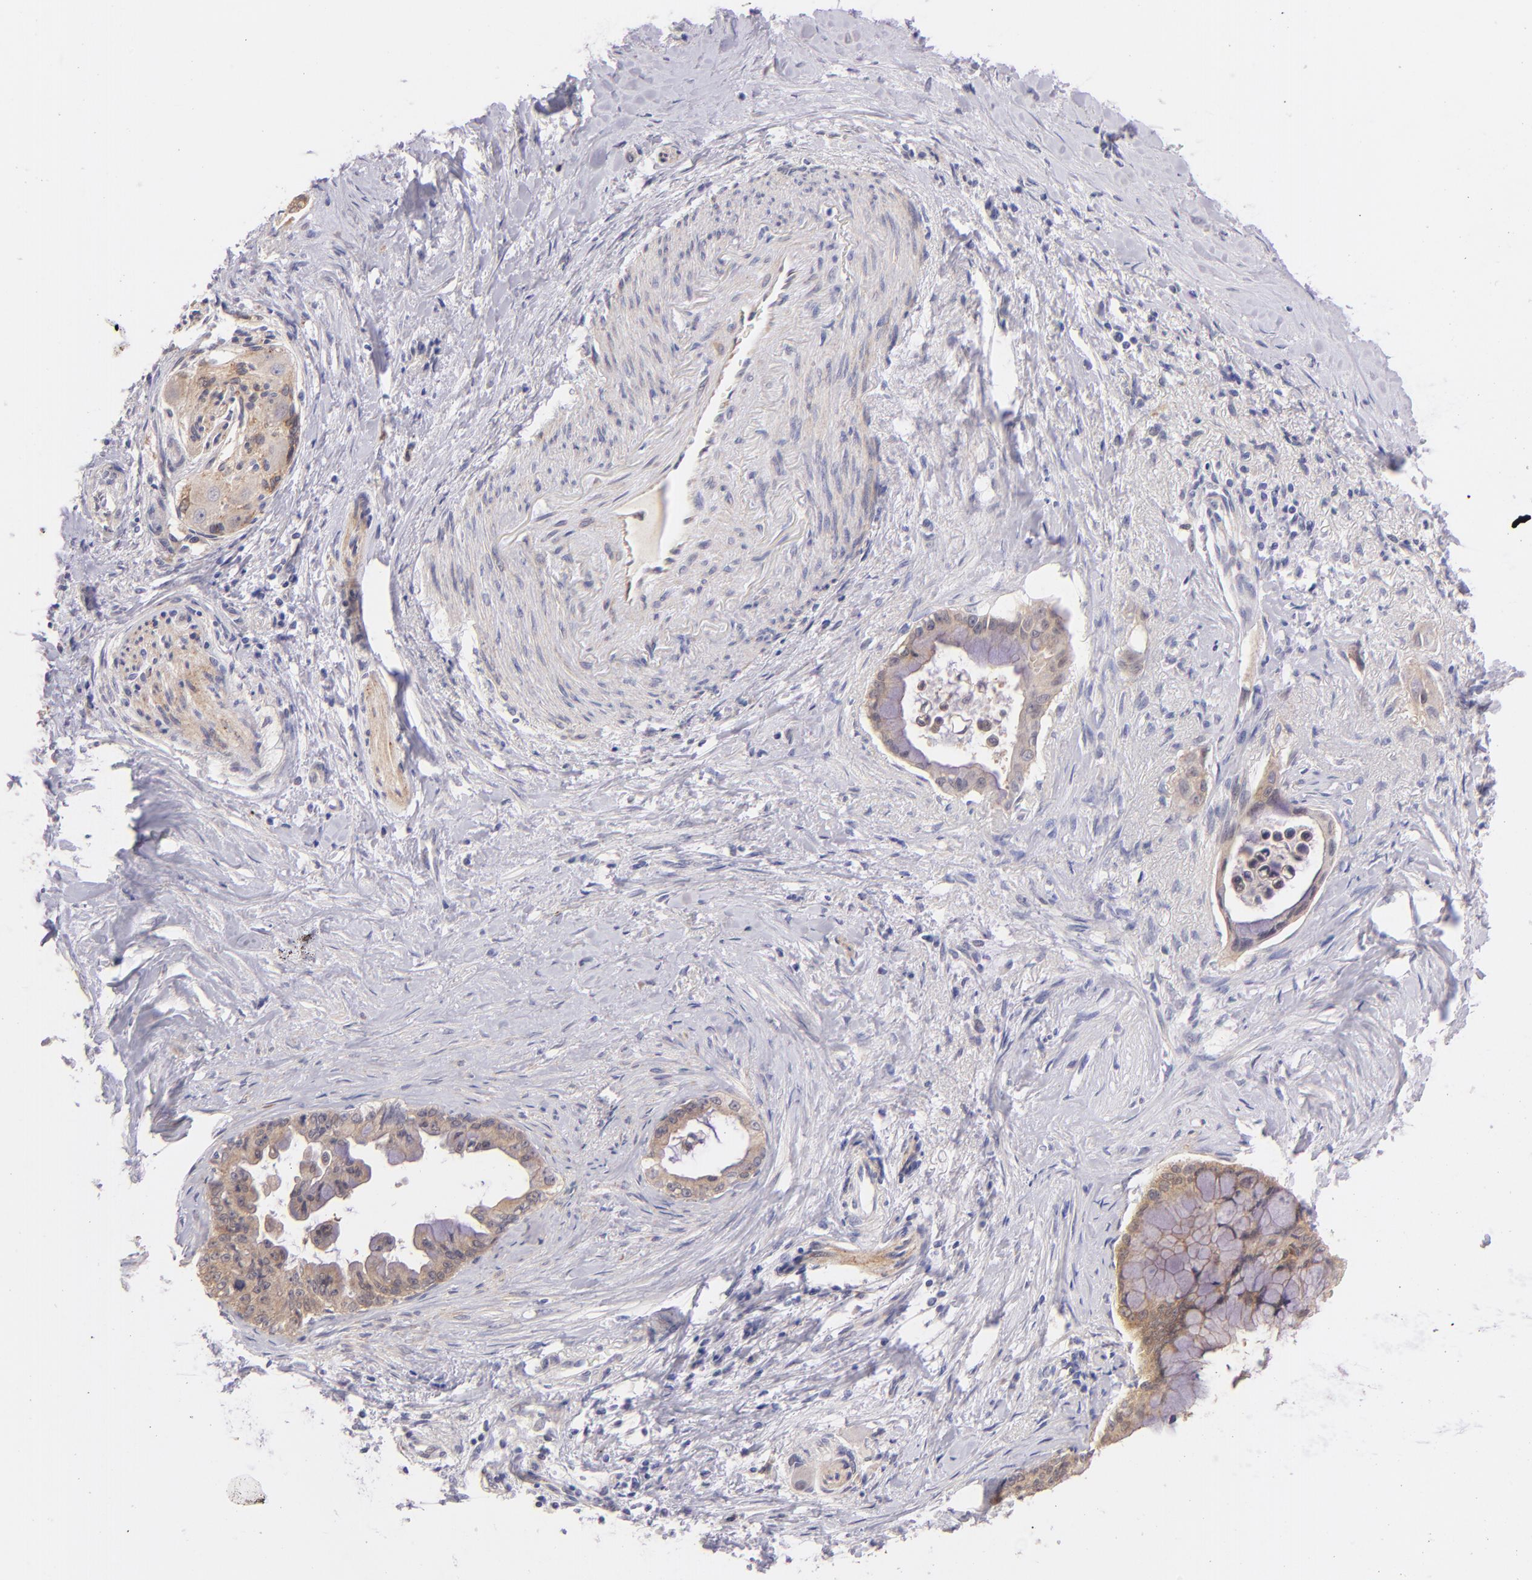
{"staining": {"intensity": "moderate", "quantity": ">75%", "location": "cytoplasmic/membranous"}, "tissue": "pancreatic cancer", "cell_type": "Tumor cells", "image_type": "cancer", "snomed": [{"axis": "morphology", "description": "Adenocarcinoma, NOS"}, {"axis": "topography", "description": "Pancreas"}], "caption": "High-magnification brightfield microscopy of pancreatic cancer (adenocarcinoma) stained with DAB (brown) and counterstained with hematoxylin (blue). tumor cells exhibit moderate cytoplasmic/membranous staining is present in approximately>75% of cells.", "gene": "SH2D4A", "patient": {"sex": "male", "age": 59}}